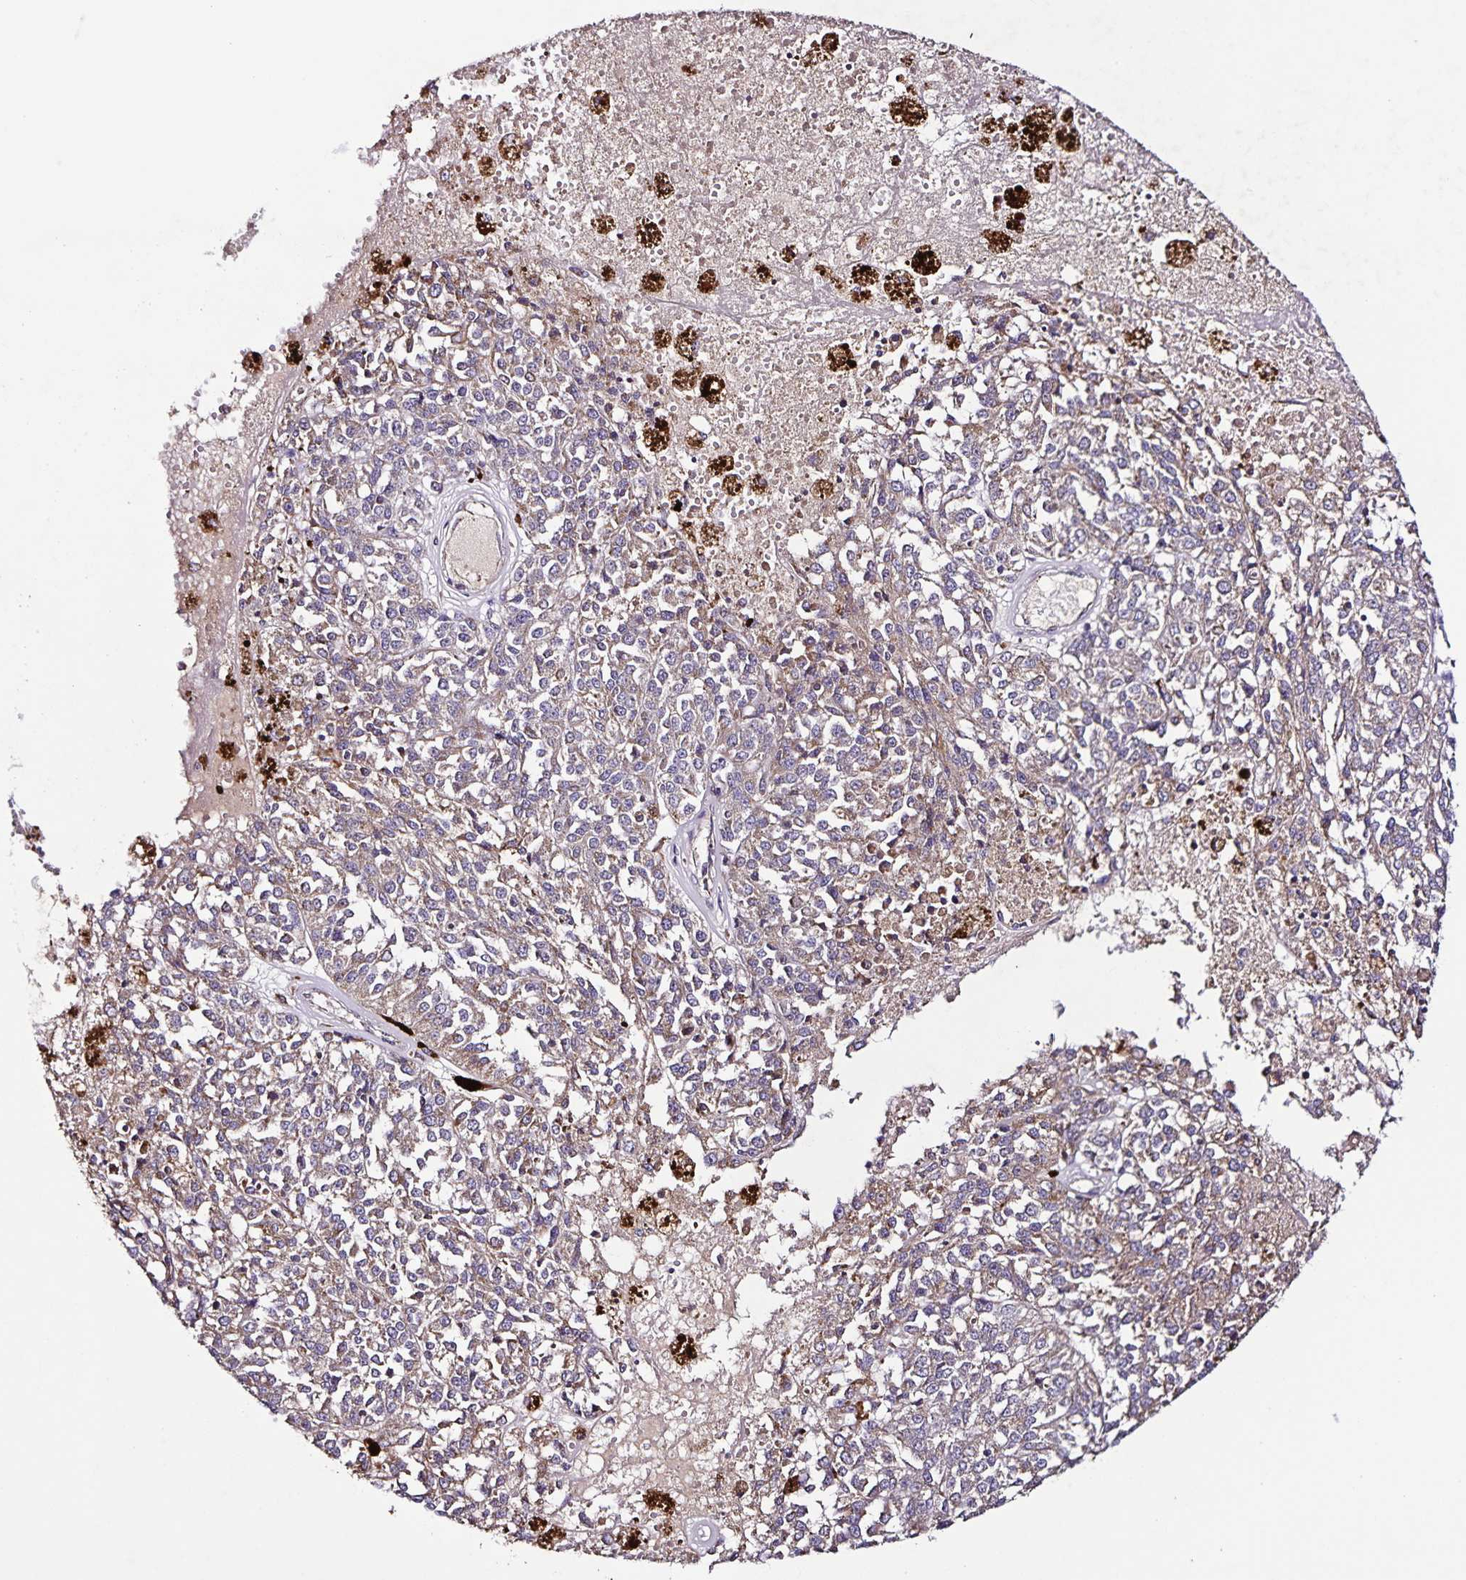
{"staining": {"intensity": "weak", "quantity": "25%-75%", "location": "cytoplasmic/membranous"}, "tissue": "melanoma", "cell_type": "Tumor cells", "image_type": "cancer", "snomed": [{"axis": "morphology", "description": "Malignant melanoma, Metastatic site"}, {"axis": "topography", "description": "Lymph node"}], "caption": "Melanoma stained for a protein displays weak cytoplasmic/membranous positivity in tumor cells.", "gene": "MAN1A1", "patient": {"sex": "female", "age": 64}}